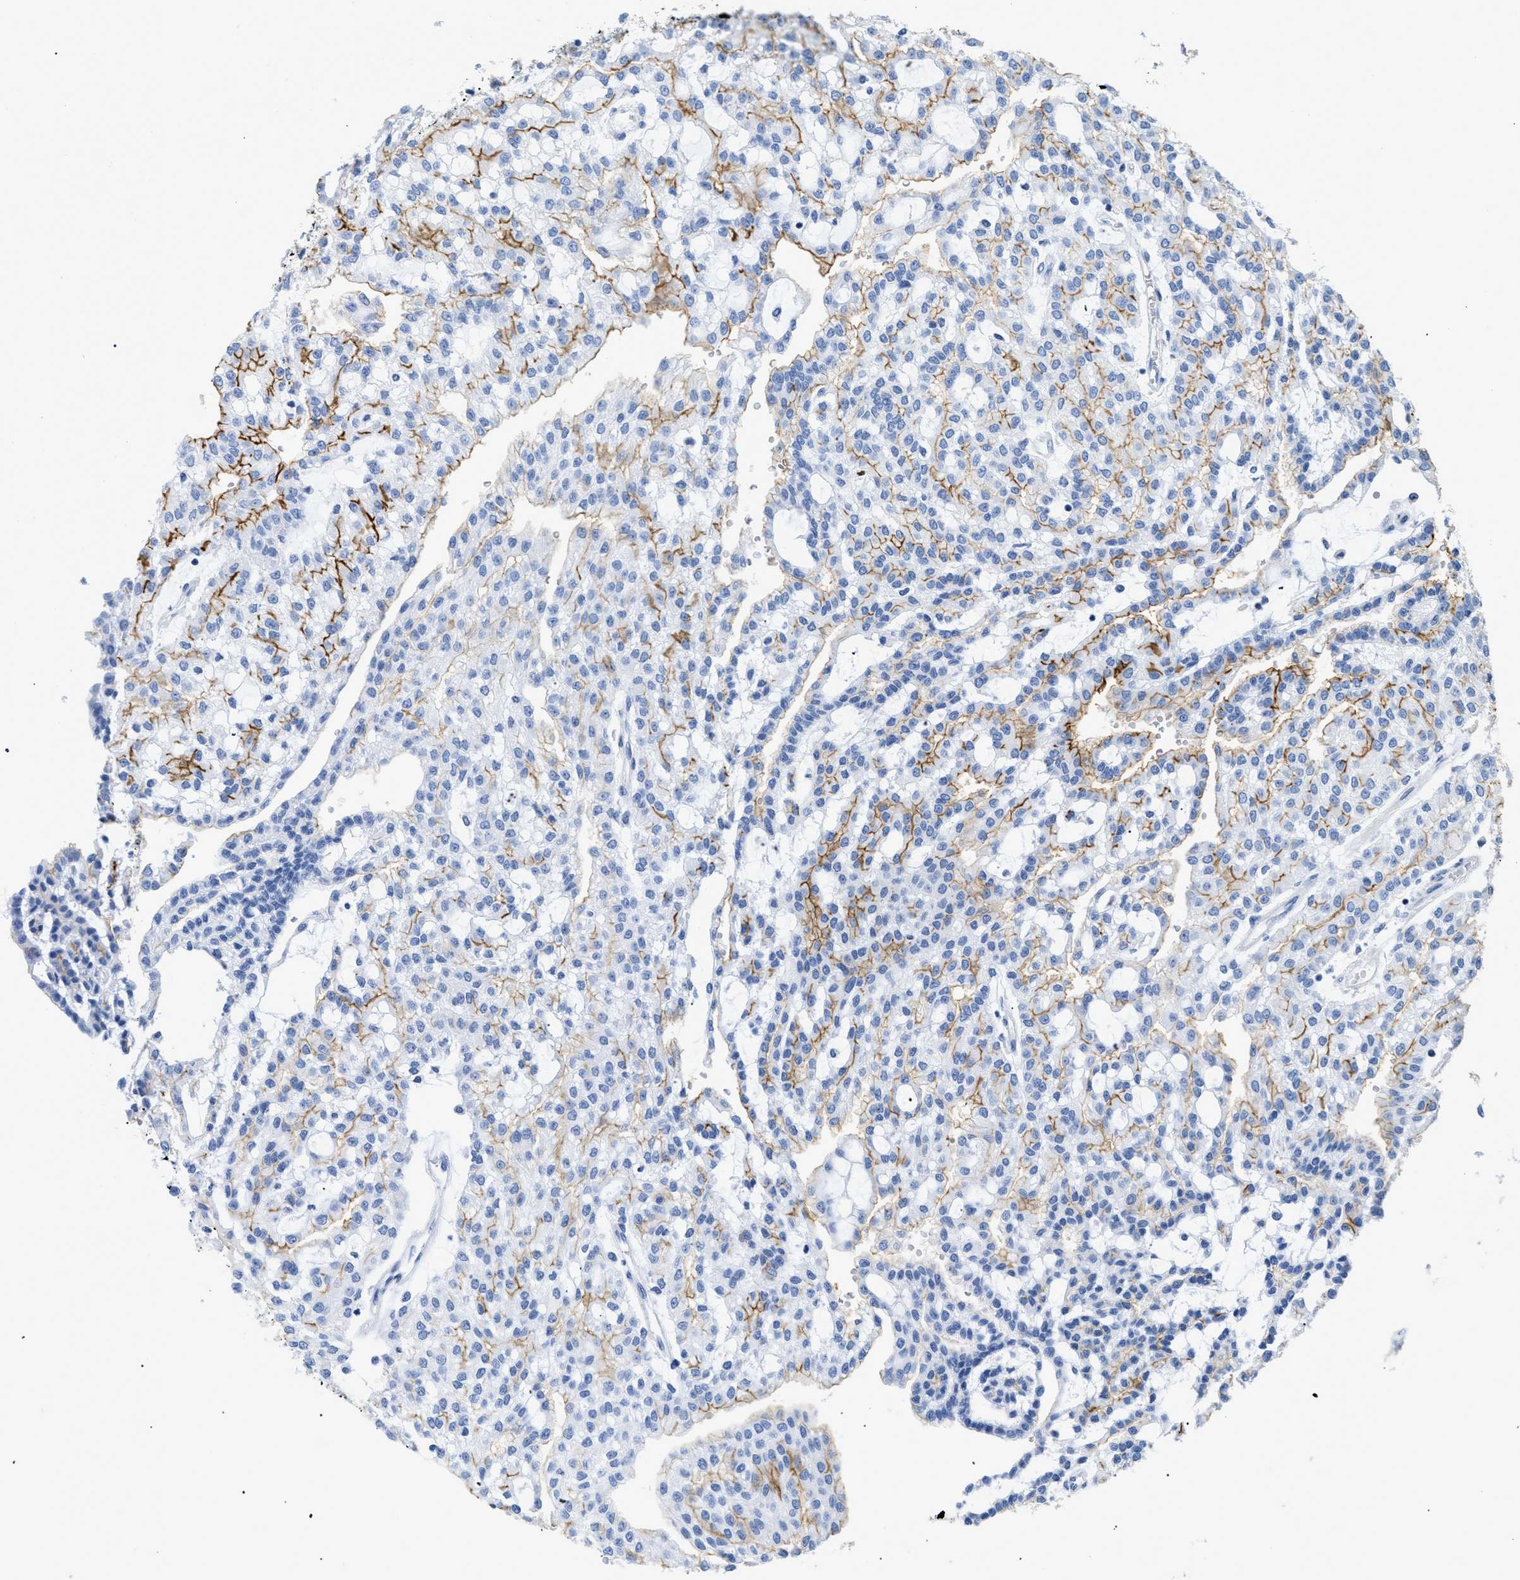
{"staining": {"intensity": "moderate", "quantity": "25%-75%", "location": "cytoplasmic/membranous"}, "tissue": "renal cancer", "cell_type": "Tumor cells", "image_type": "cancer", "snomed": [{"axis": "morphology", "description": "Adenocarcinoma, NOS"}, {"axis": "topography", "description": "Kidney"}], "caption": "Renal cancer tissue exhibits moderate cytoplasmic/membranous staining in about 25%-75% of tumor cells, visualized by immunohistochemistry.", "gene": "DLC1", "patient": {"sex": "male", "age": 63}}